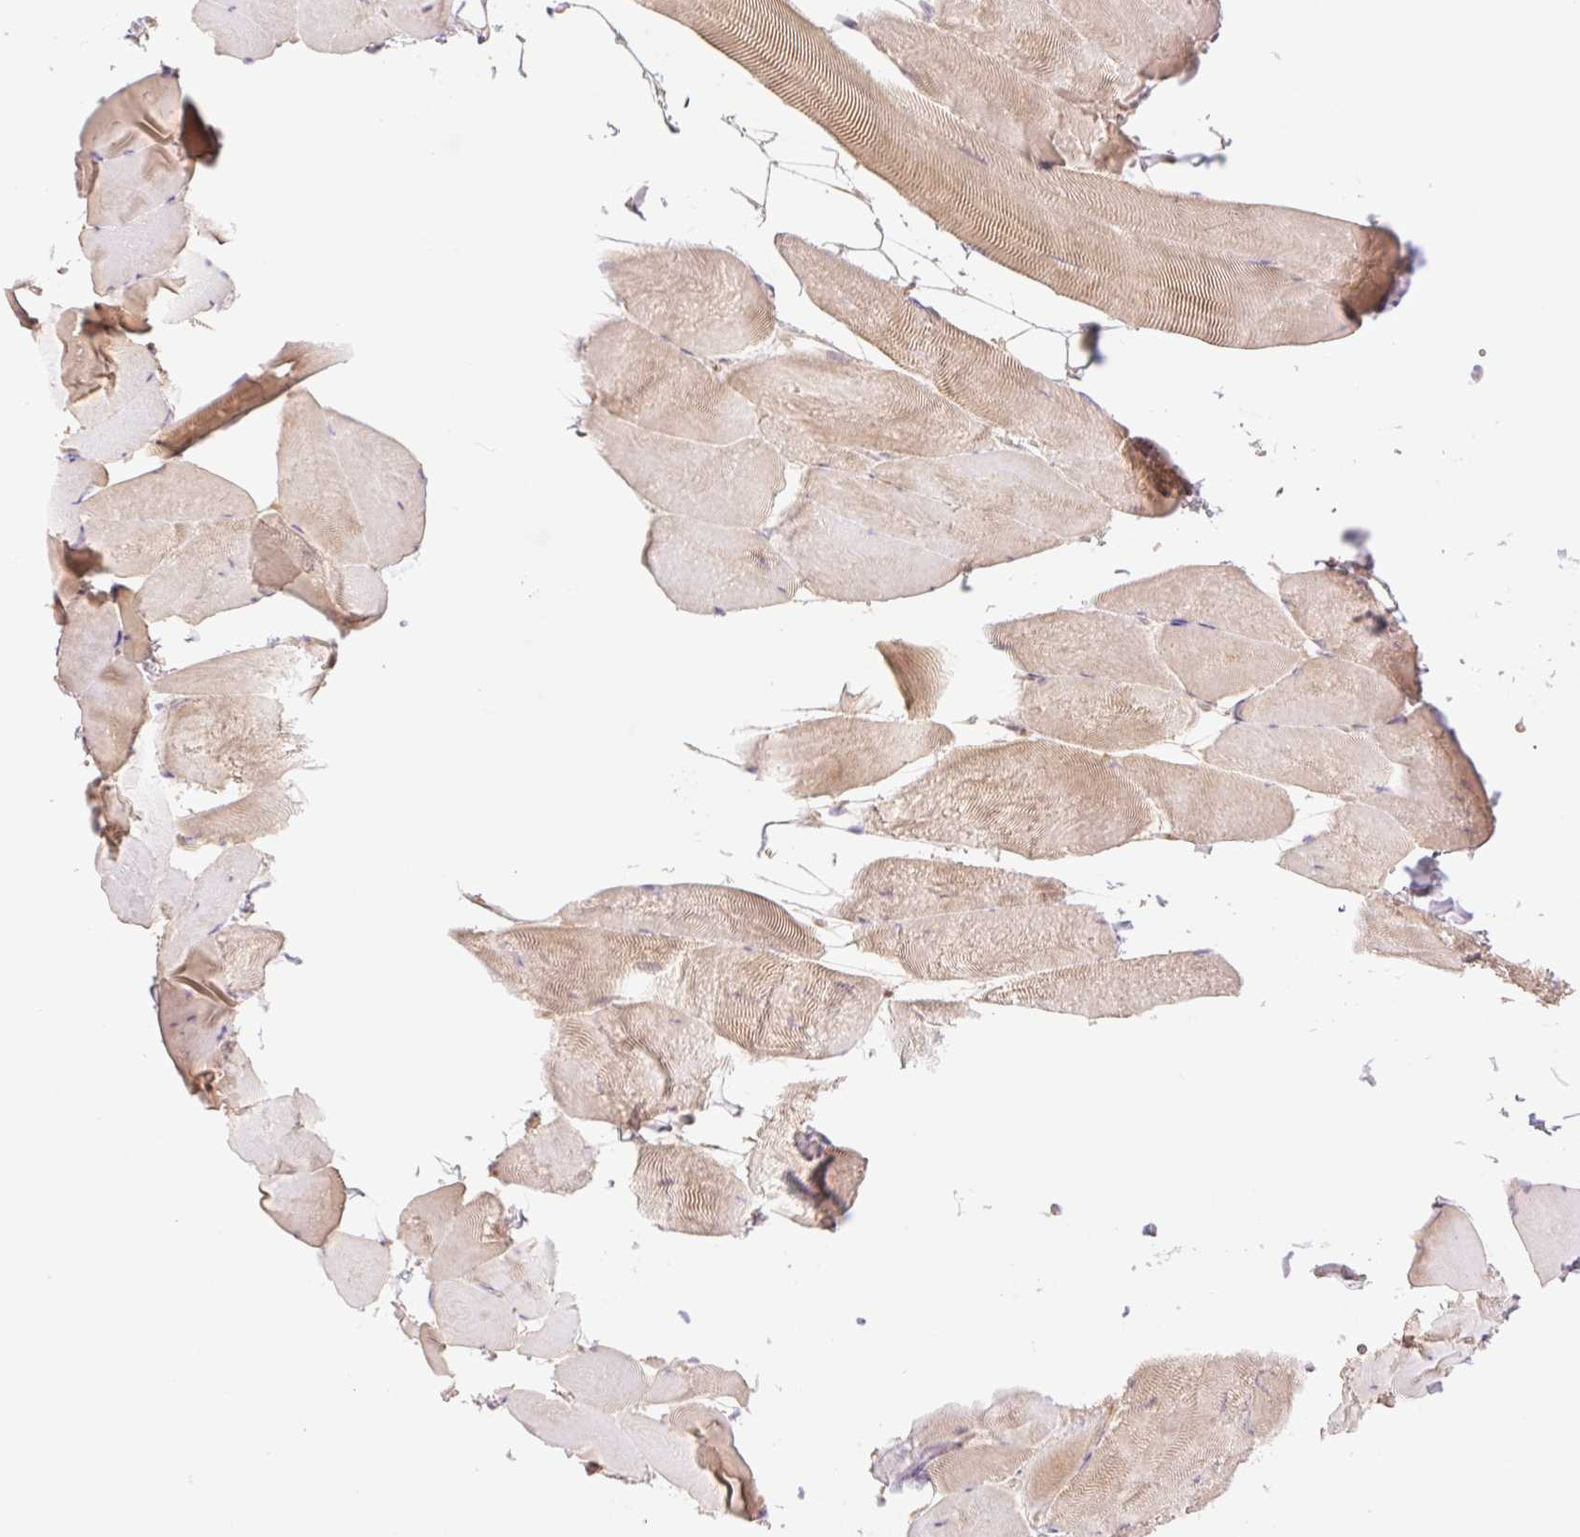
{"staining": {"intensity": "weak", "quantity": "25%-75%", "location": "cytoplasmic/membranous"}, "tissue": "skeletal muscle", "cell_type": "Myocytes", "image_type": "normal", "snomed": [{"axis": "morphology", "description": "Normal tissue, NOS"}, {"axis": "topography", "description": "Skeletal muscle"}], "caption": "IHC image of benign human skeletal muscle stained for a protein (brown), which demonstrates low levels of weak cytoplasmic/membranous expression in about 25%-75% of myocytes.", "gene": "YJU2B", "patient": {"sex": "female", "age": 64}}